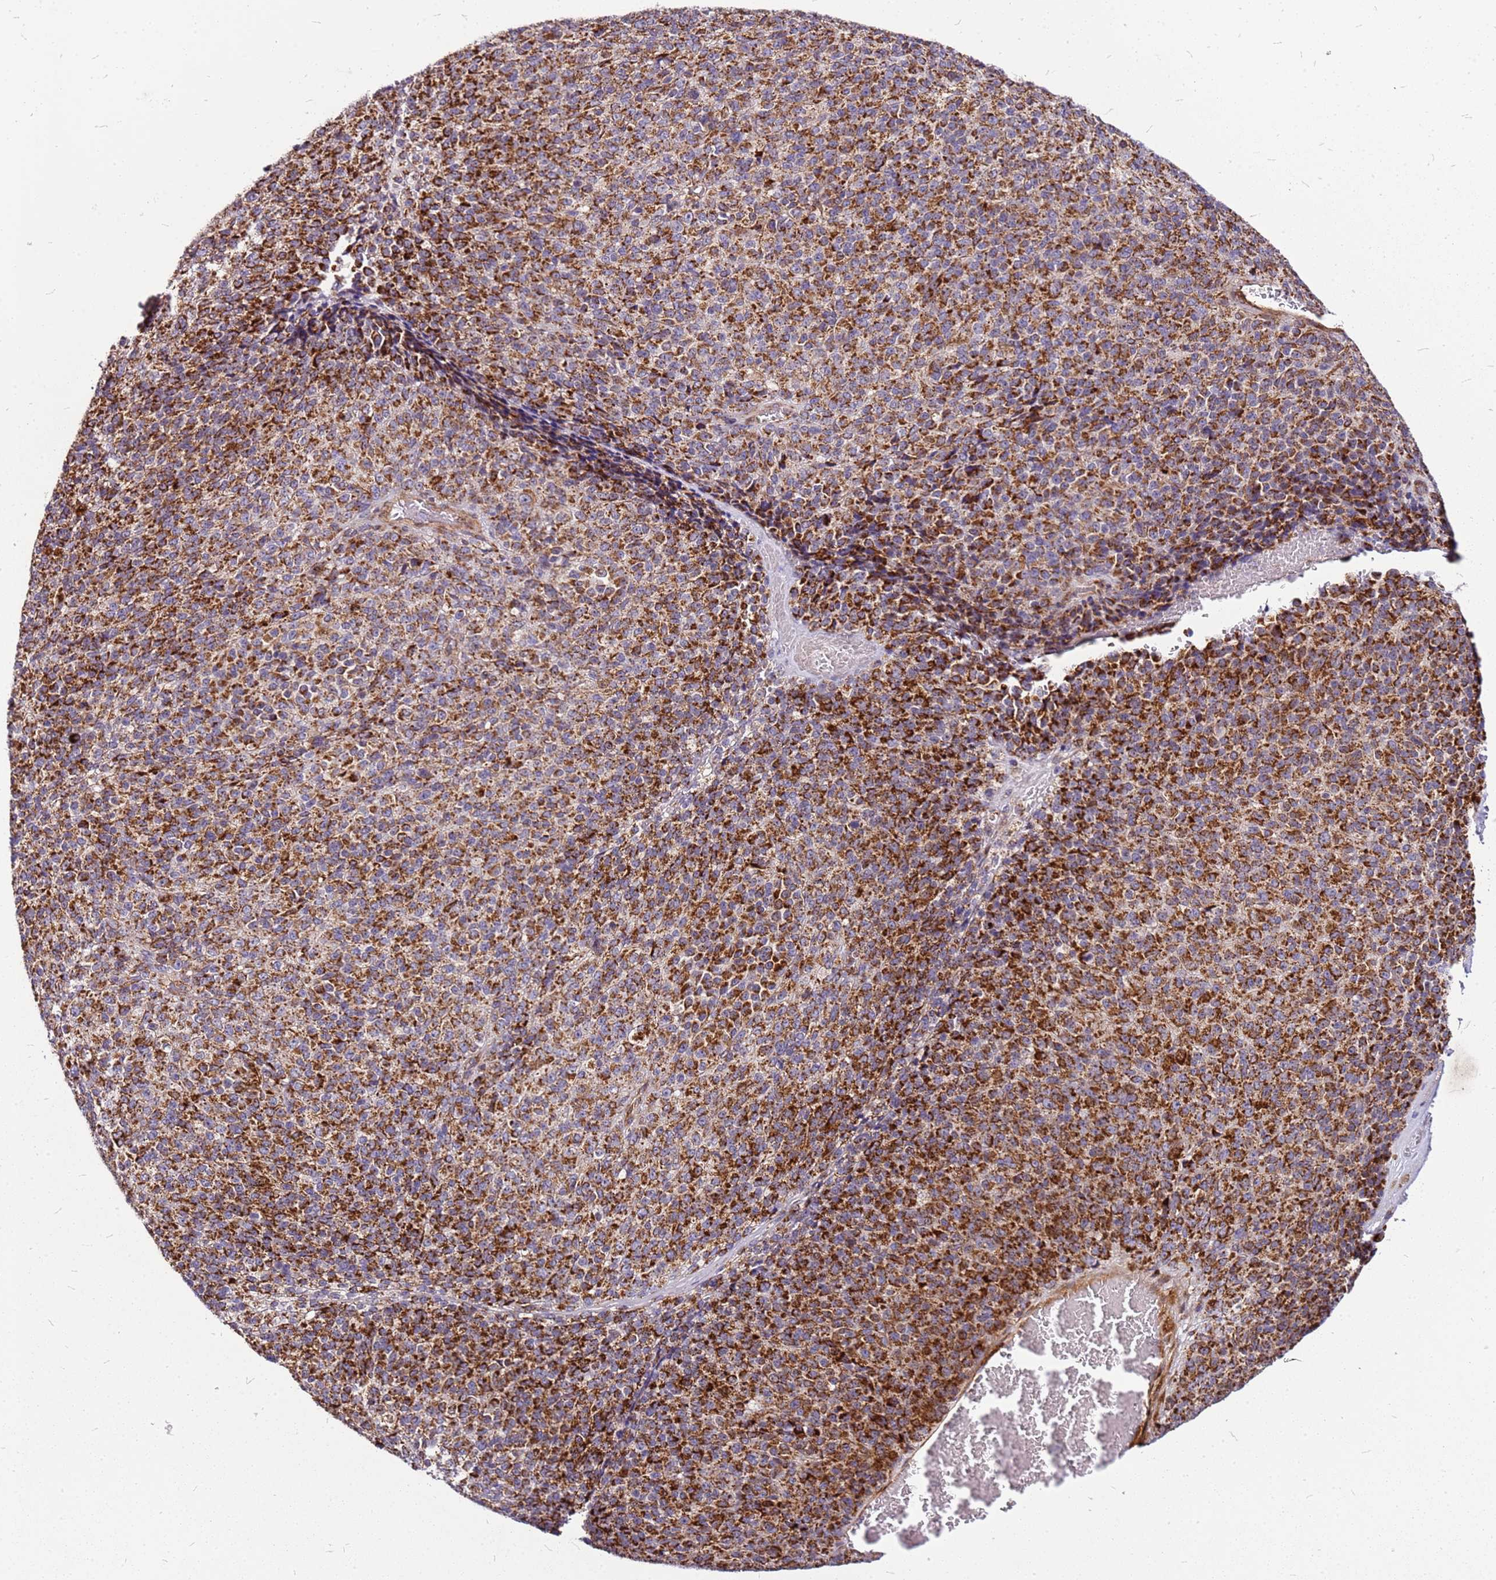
{"staining": {"intensity": "moderate", "quantity": ">75%", "location": "cytoplasmic/membranous"}, "tissue": "melanoma", "cell_type": "Tumor cells", "image_type": "cancer", "snomed": [{"axis": "morphology", "description": "Malignant melanoma, Metastatic site"}, {"axis": "topography", "description": "Brain"}], "caption": "About >75% of tumor cells in human melanoma exhibit moderate cytoplasmic/membranous protein positivity as visualized by brown immunohistochemical staining.", "gene": "OR51T1", "patient": {"sex": "female", "age": 56}}